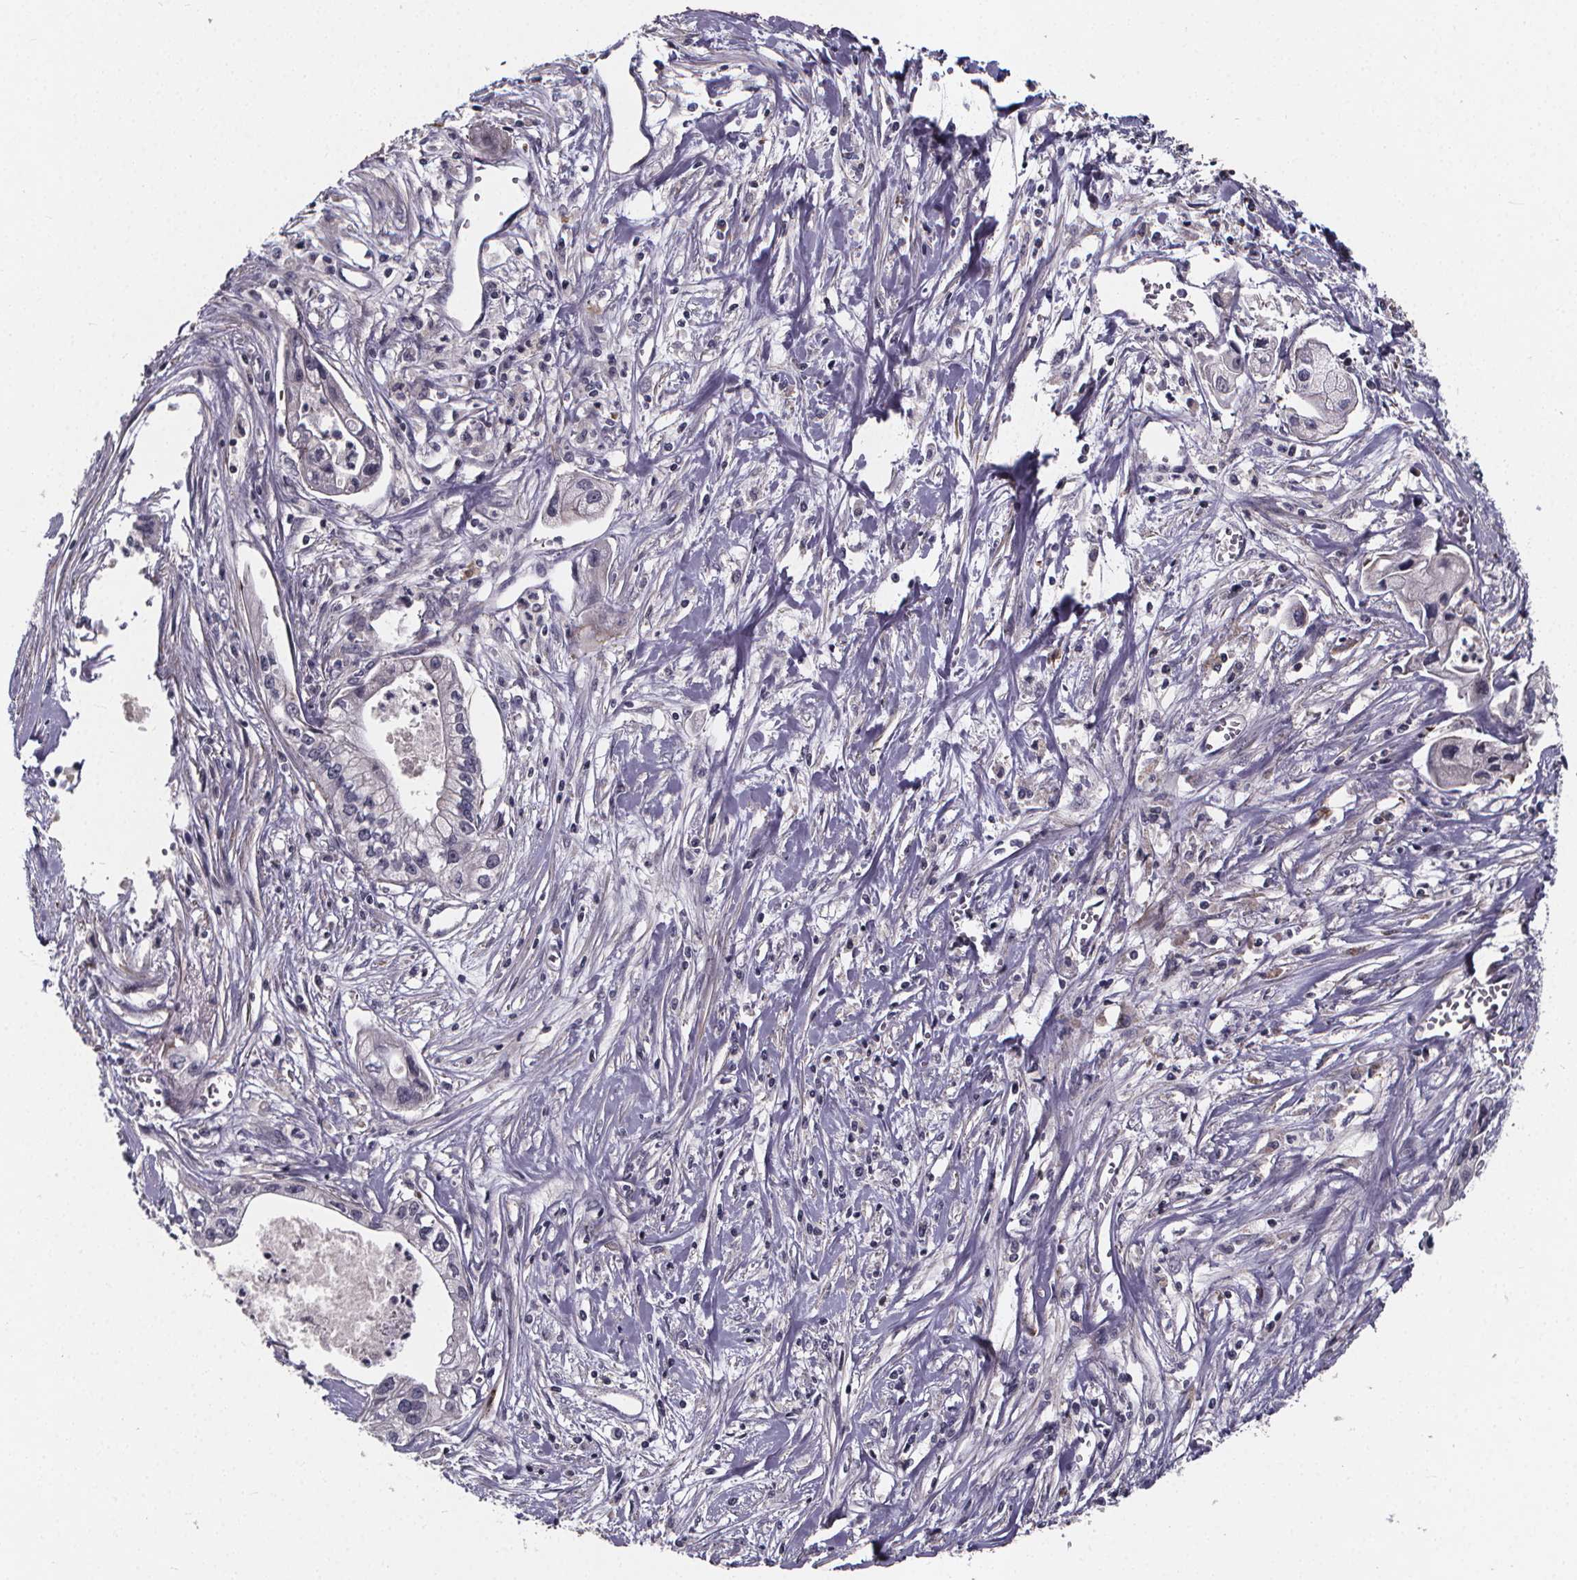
{"staining": {"intensity": "negative", "quantity": "none", "location": "none"}, "tissue": "pancreatic cancer", "cell_type": "Tumor cells", "image_type": "cancer", "snomed": [{"axis": "morphology", "description": "Adenocarcinoma, NOS"}, {"axis": "topography", "description": "Pancreas"}], "caption": "This is a micrograph of IHC staining of pancreatic adenocarcinoma, which shows no staining in tumor cells.", "gene": "FBXW2", "patient": {"sex": "male", "age": 70}}